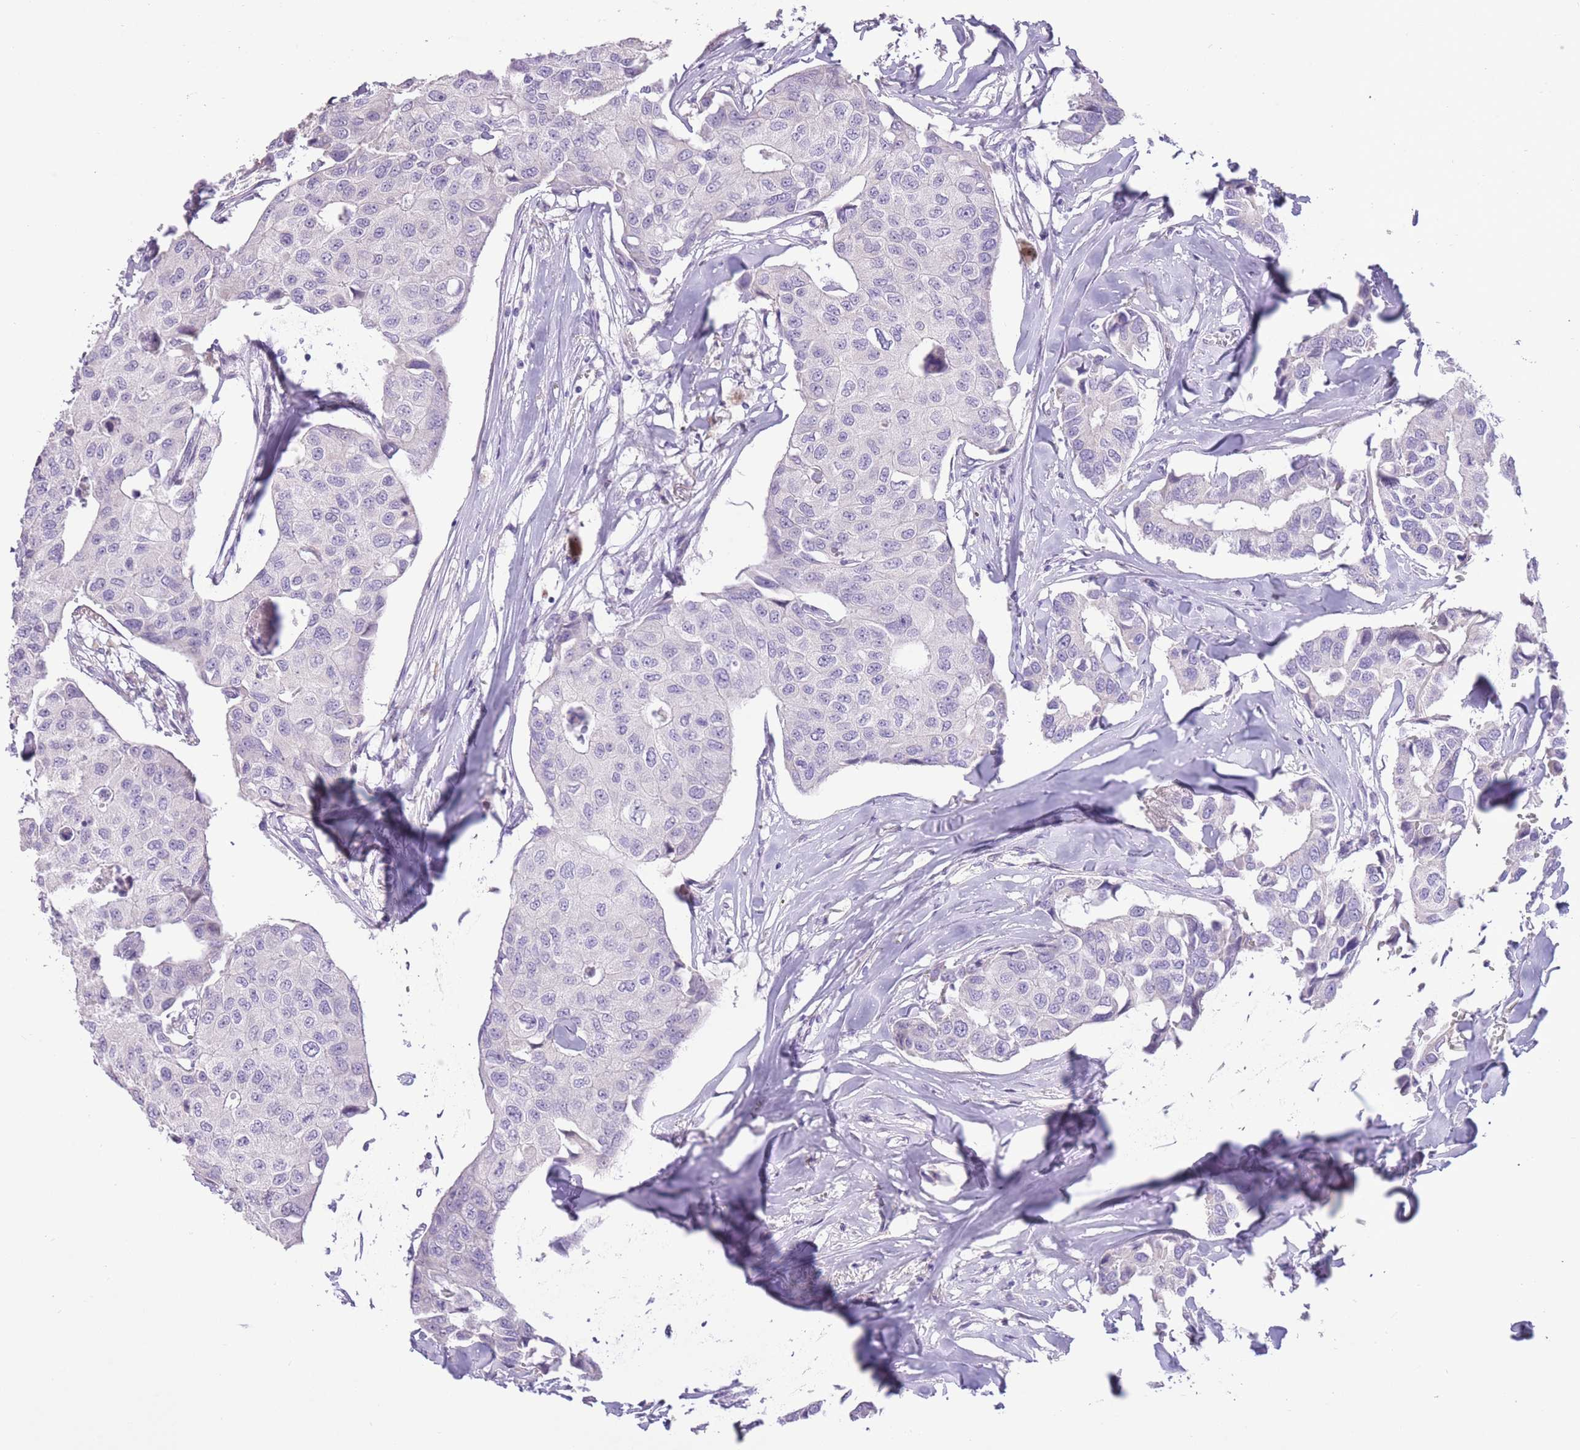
{"staining": {"intensity": "negative", "quantity": "none", "location": "none"}, "tissue": "breast cancer", "cell_type": "Tumor cells", "image_type": "cancer", "snomed": [{"axis": "morphology", "description": "Duct carcinoma"}, {"axis": "topography", "description": "Breast"}], "caption": "This micrograph is of breast intraductal carcinoma stained with immunohistochemistry to label a protein in brown with the nuclei are counter-stained blue. There is no positivity in tumor cells. The staining is performed using DAB brown chromogen with nuclei counter-stained in using hematoxylin.", "gene": "WDR70", "patient": {"sex": "female", "age": 80}}